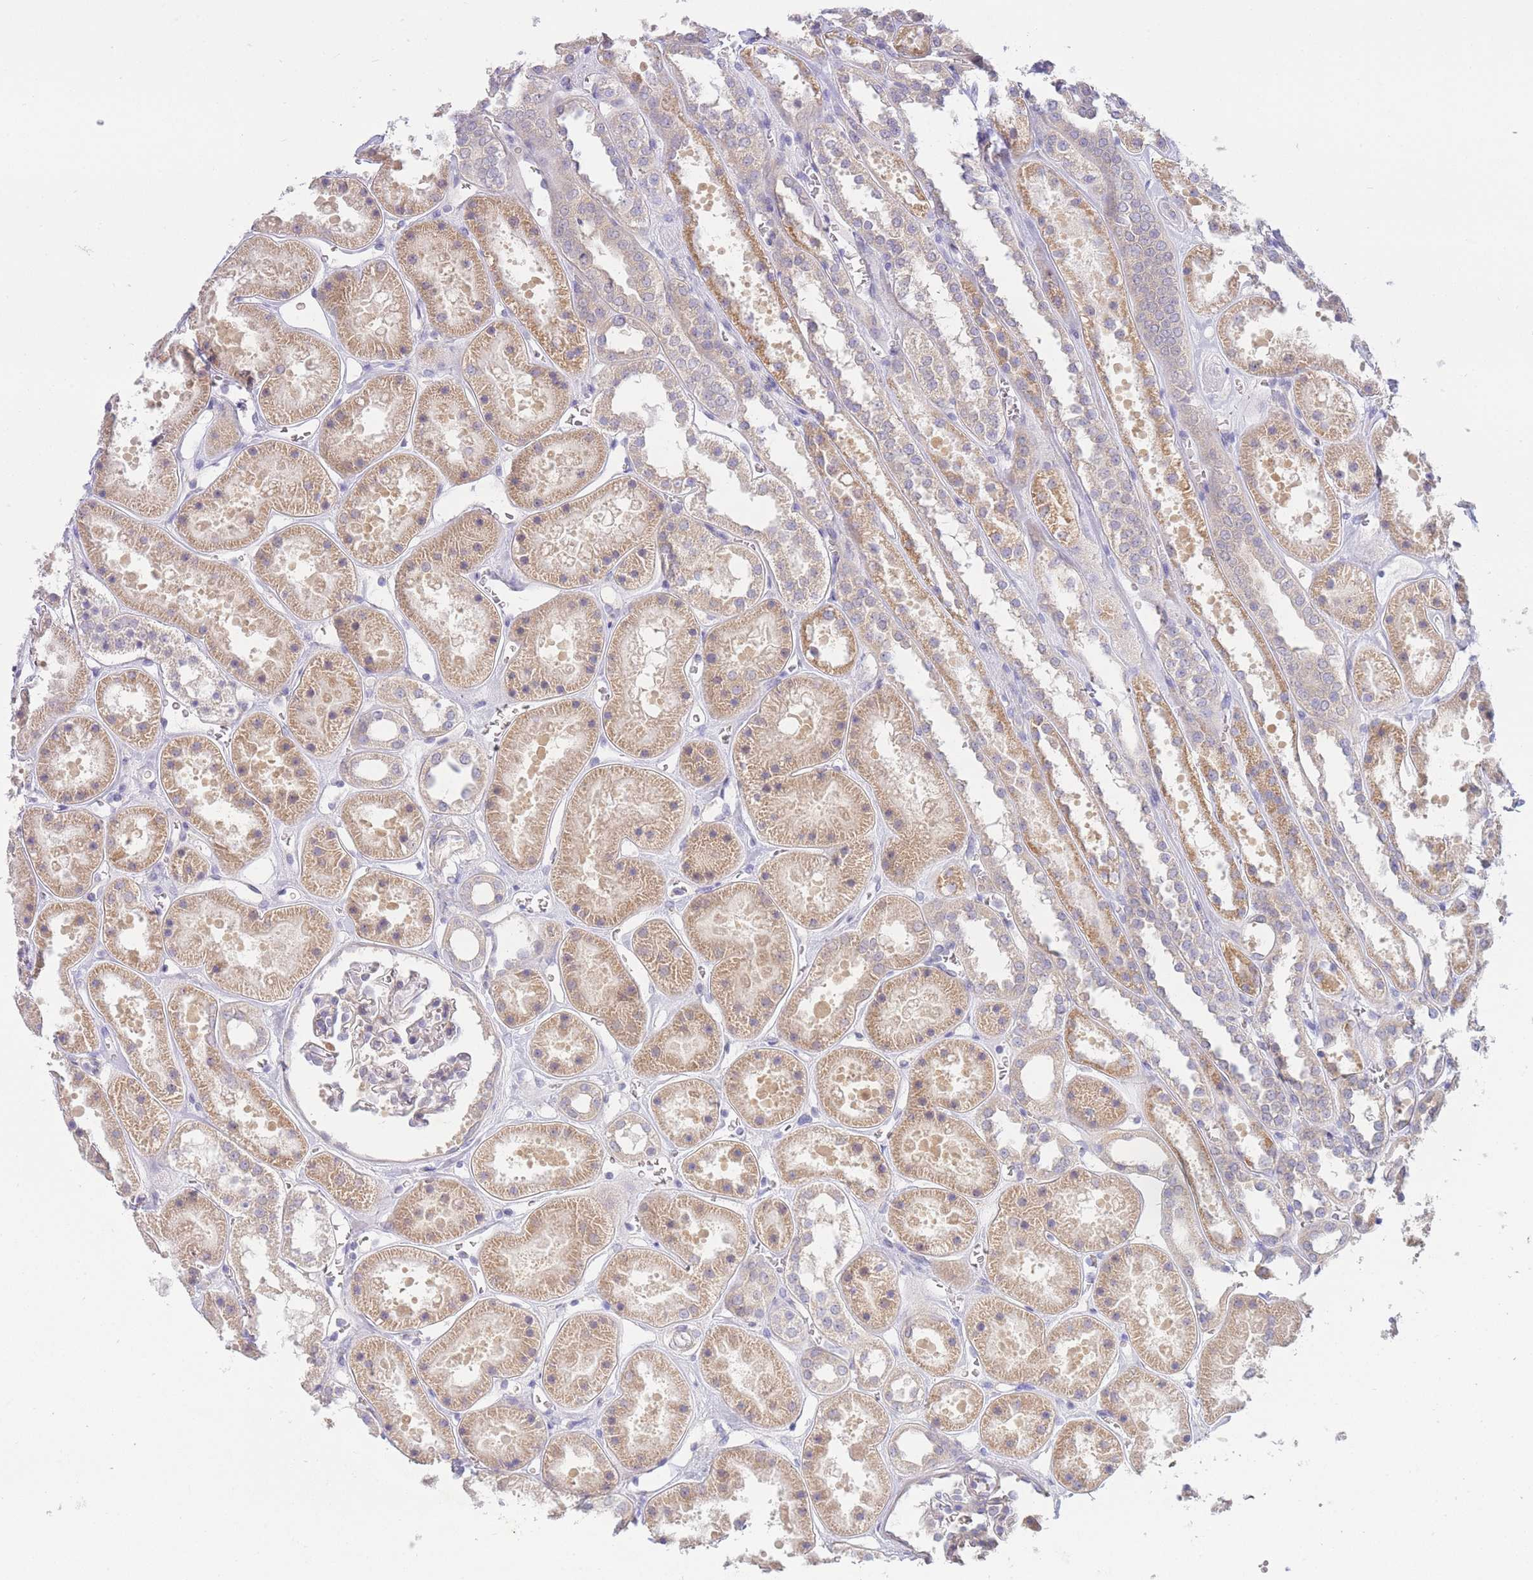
{"staining": {"intensity": "weak", "quantity": "<25%", "location": "cytoplasmic/membranous"}, "tissue": "kidney", "cell_type": "Cells in glomeruli", "image_type": "normal", "snomed": [{"axis": "morphology", "description": "Normal tissue, NOS"}, {"axis": "topography", "description": "Kidney"}], "caption": "Immunohistochemical staining of unremarkable human kidney reveals no significant expression in cells in glomeruli.", "gene": "SUGT1", "patient": {"sex": "female", "age": 41}}